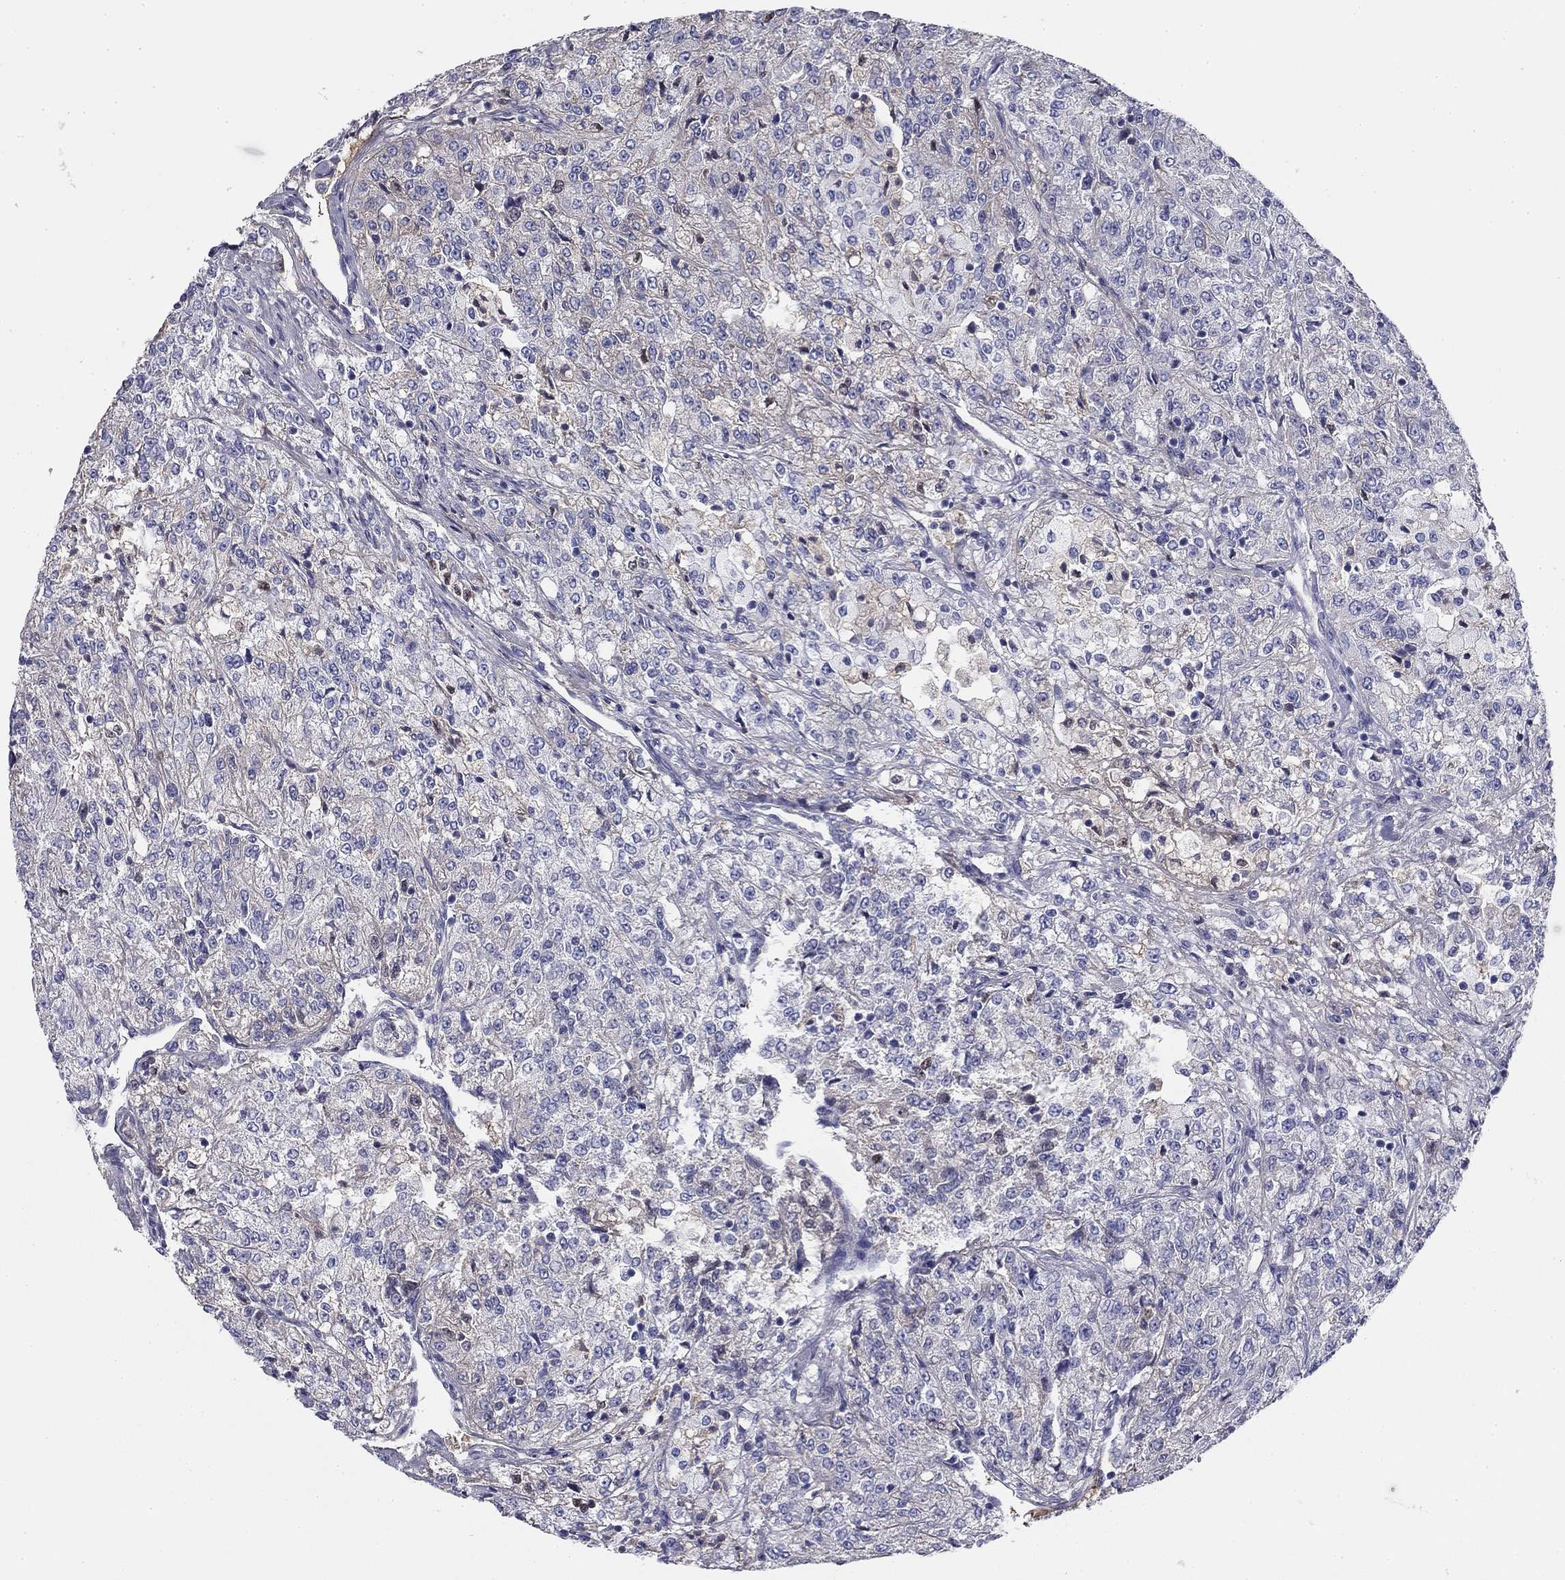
{"staining": {"intensity": "negative", "quantity": "none", "location": "none"}, "tissue": "renal cancer", "cell_type": "Tumor cells", "image_type": "cancer", "snomed": [{"axis": "morphology", "description": "Adenocarcinoma, NOS"}, {"axis": "topography", "description": "Kidney"}], "caption": "Tumor cells are negative for protein expression in human adenocarcinoma (renal).", "gene": "CPLX4", "patient": {"sex": "female", "age": 63}}